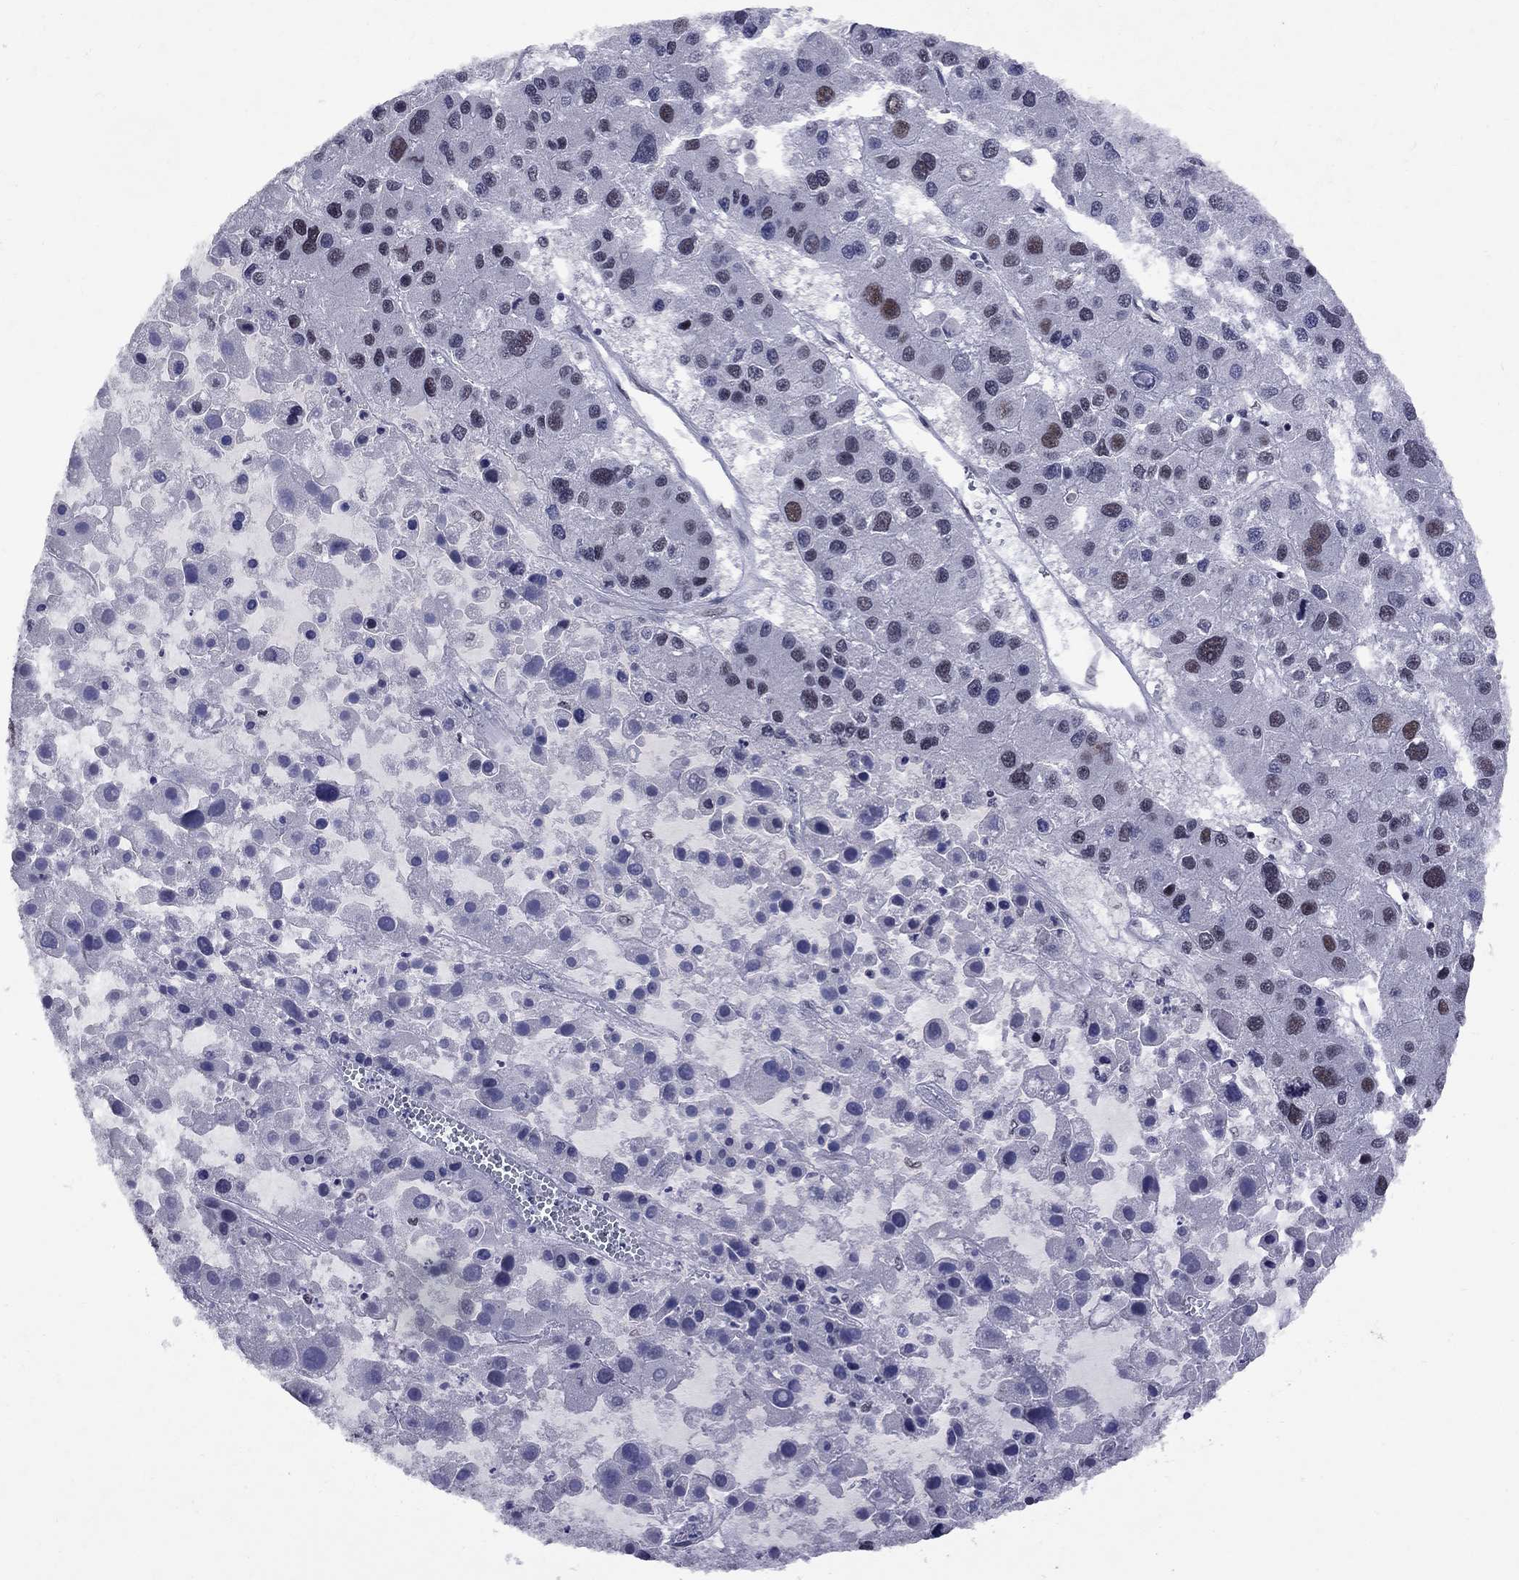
{"staining": {"intensity": "moderate", "quantity": "<25%", "location": "nuclear"}, "tissue": "liver cancer", "cell_type": "Tumor cells", "image_type": "cancer", "snomed": [{"axis": "morphology", "description": "Carcinoma, Hepatocellular, NOS"}, {"axis": "topography", "description": "Liver"}], "caption": "Protein expression analysis of hepatocellular carcinoma (liver) demonstrates moderate nuclear positivity in approximately <25% of tumor cells. (DAB IHC with brightfield microscopy, high magnification).", "gene": "TAF9", "patient": {"sex": "male", "age": 73}}